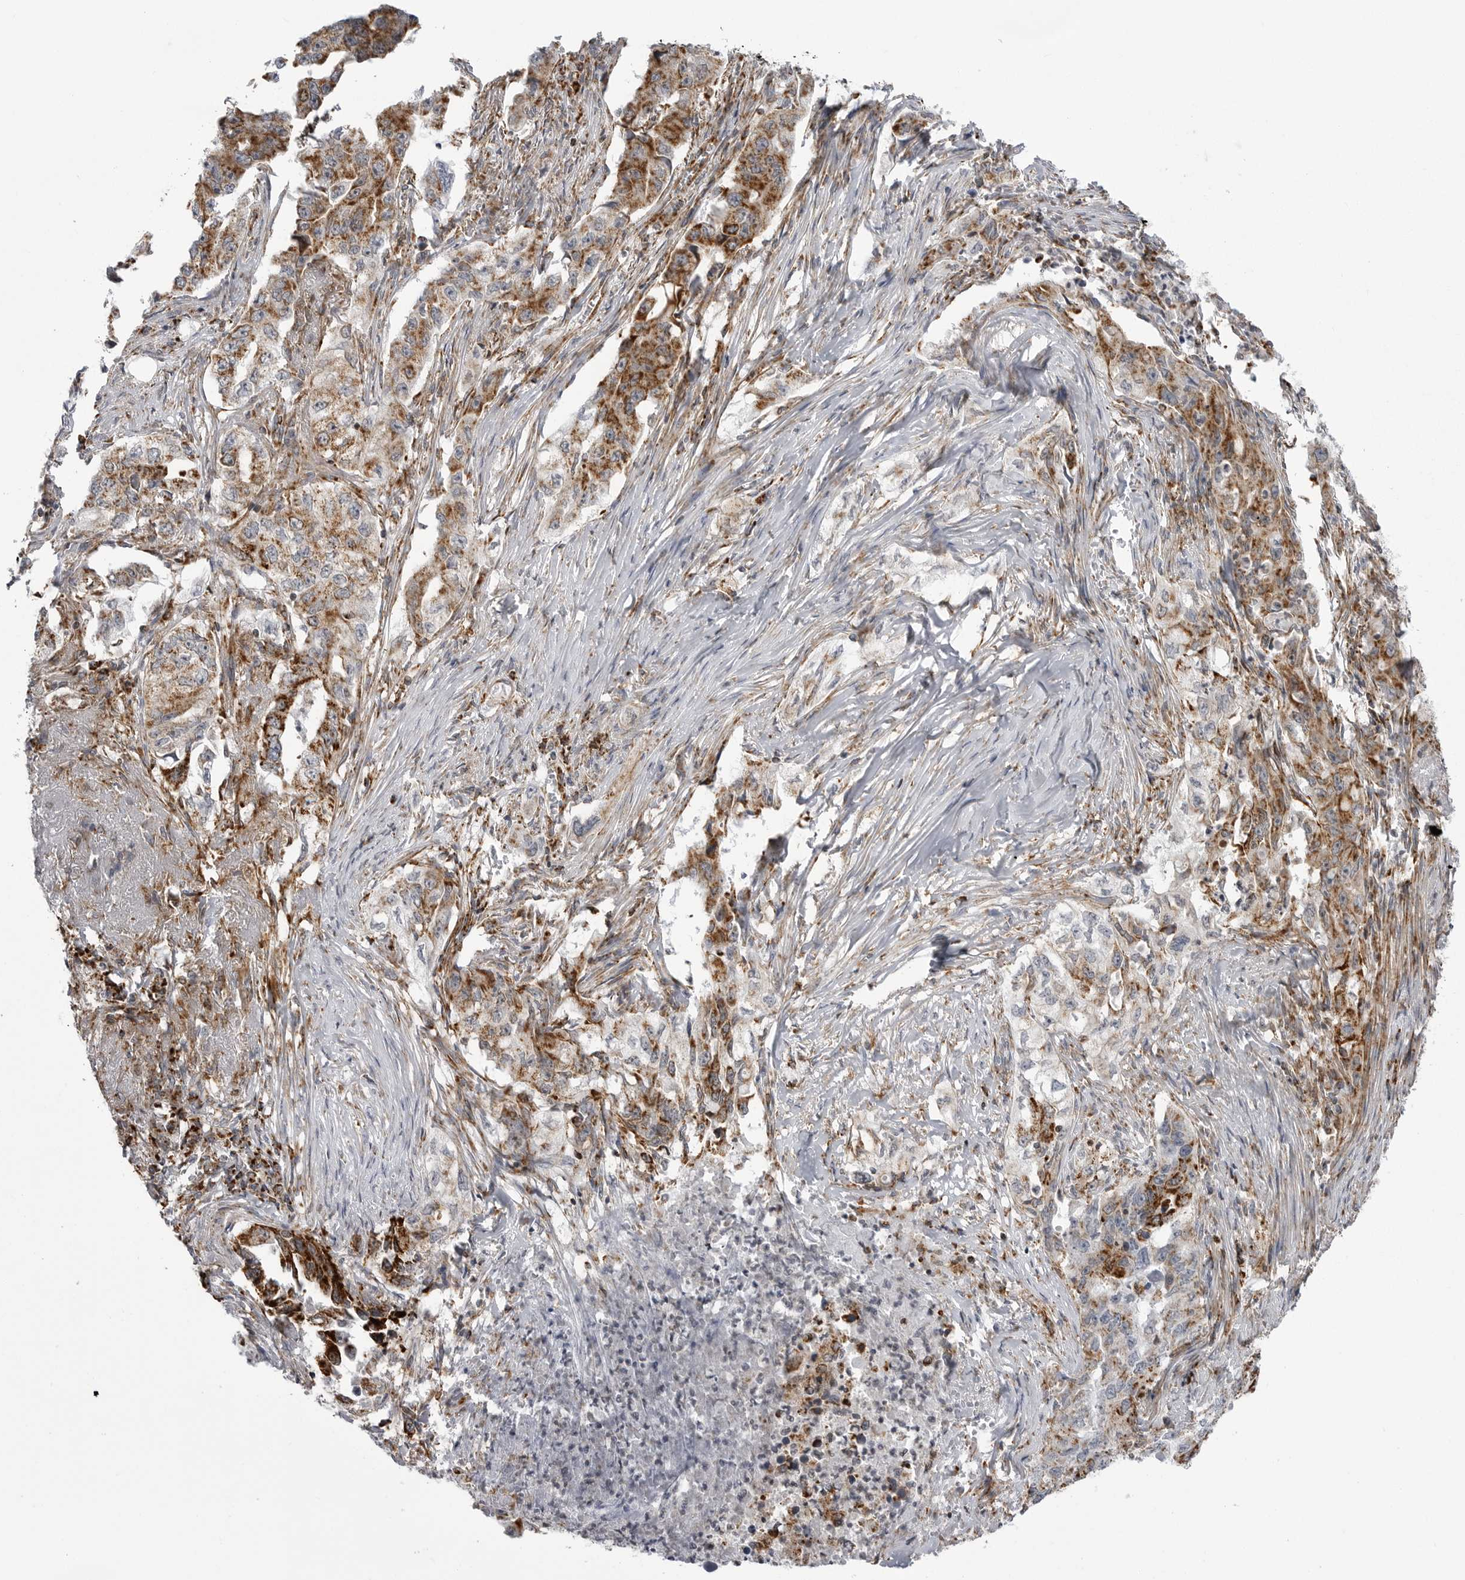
{"staining": {"intensity": "strong", "quantity": "<25%", "location": "cytoplasmic/membranous"}, "tissue": "lung cancer", "cell_type": "Tumor cells", "image_type": "cancer", "snomed": [{"axis": "morphology", "description": "Adenocarcinoma, NOS"}, {"axis": "topography", "description": "Lung"}], "caption": "Human lung cancer stained for a protein (brown) shows strong cytoplasmic/membranous positive staining in approximately <25% of tumor cells.", "gene": "FH", "patient": {"sex": "female", "age": 51}}